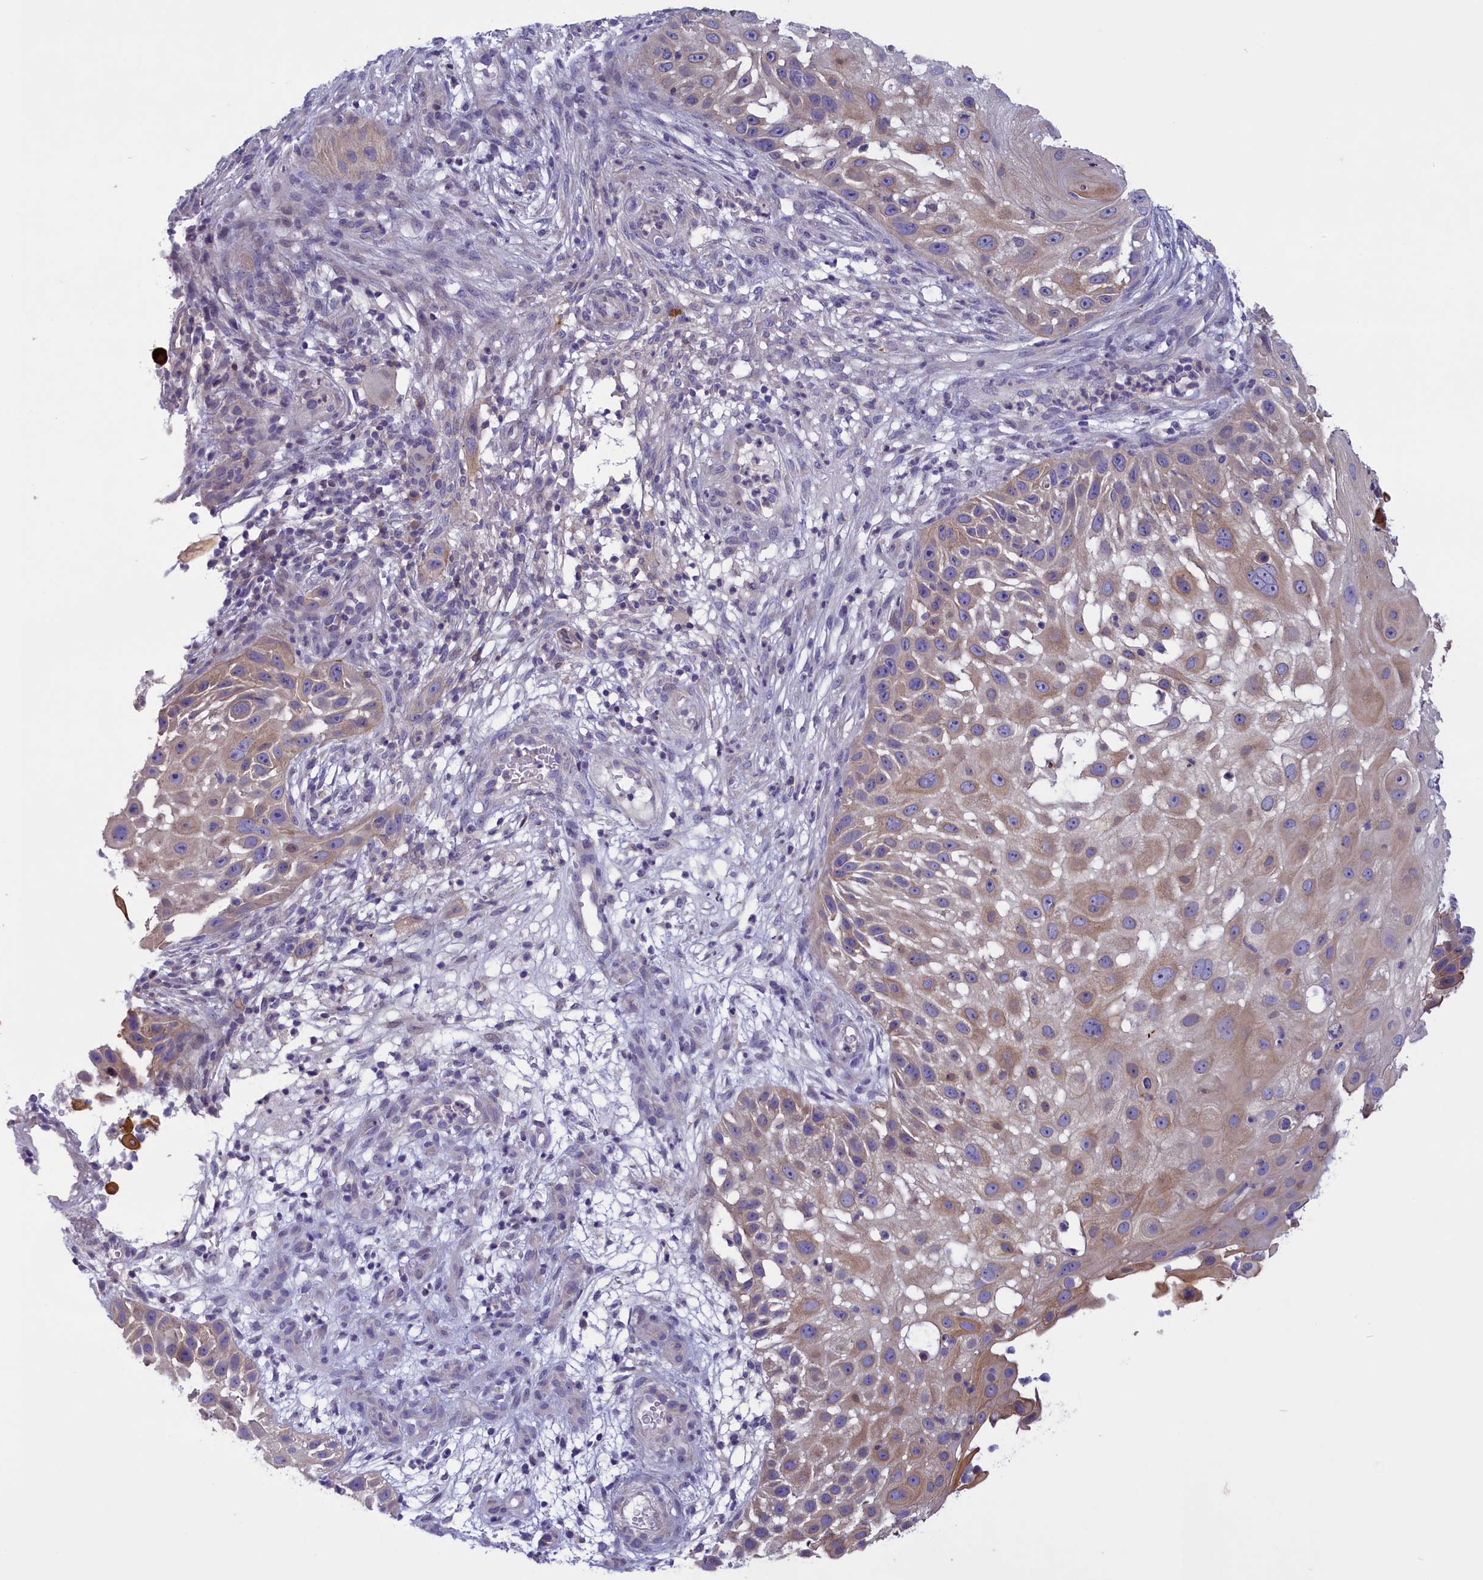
{"staining": {"intensity": "weak", "quantity": ">75%", "location": "cytoplasmic/membranous"}, "tissue": "skin cancer", "cell_type": "Tumor cells", "image_type": "cancer", "snomed": [{"axis": "morphology", "description": "Squamous cell carcinoma, NOS"}, {"axis": "topography", "description": "Skin"}], "caption": "Protein analysis of skin squamous cell carcinoma tissue reveals weak cytoplasmic/membranous positivity in approximately >75% of tumor cells.", "gene": "CORO2A", "patient": {"sex": "female", "age": 44}}